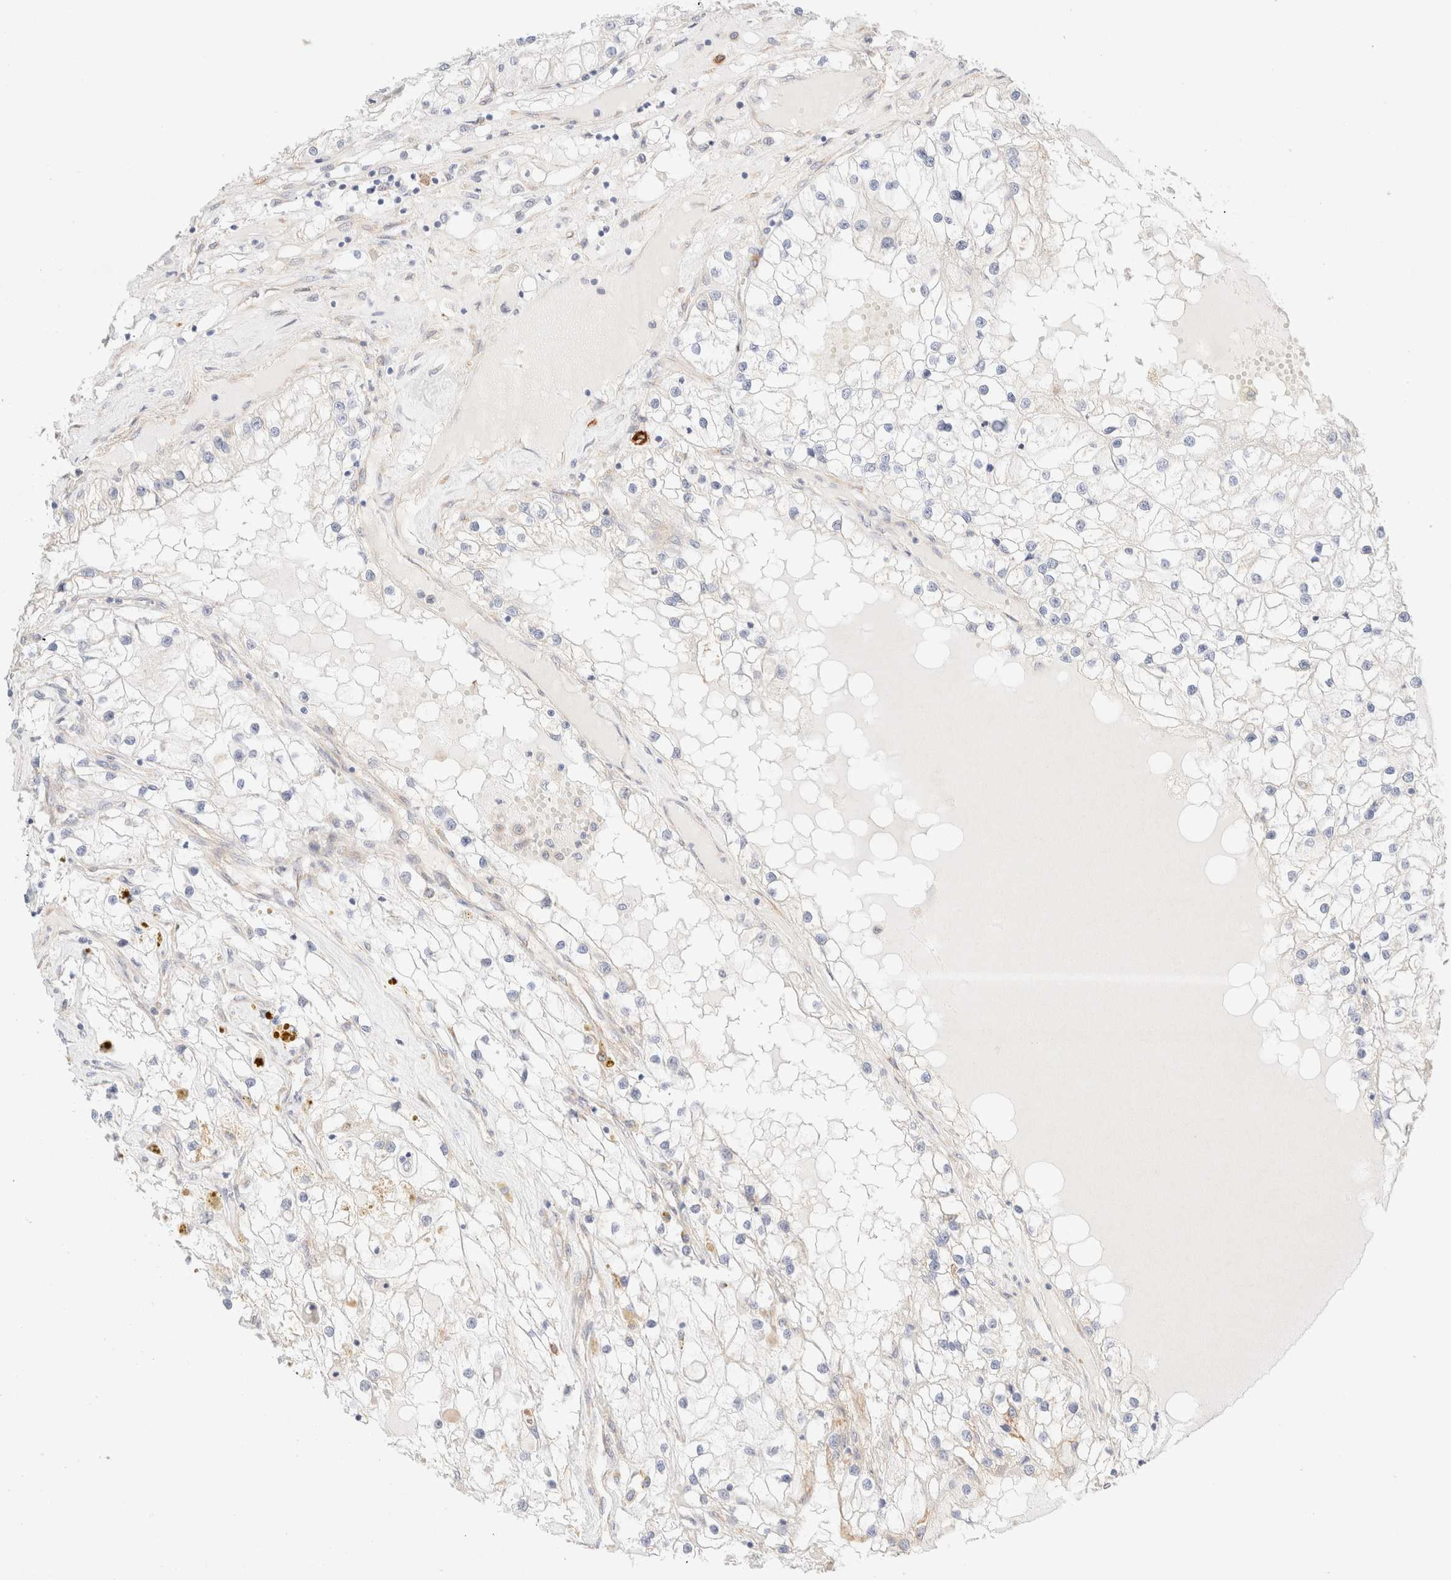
{"staining": {"intensity": "negative", "quantity": "none", "location": "none"}, "tissue": "renal cancer", "cell_type": "Tumor cells", "image_type": "cancer", "snomed": [{"axis": "morphology", "description": "Adenocarcinoma, NOS"}, {"axis": "topography", "description": "Kidney"}], "caption": "Human renal cancer stained for a protein using immunohistochemistry exhibits no expression in tumor cells.", "gene": "NIBAN2", "patient": {"sex": "male", "age": 68}}